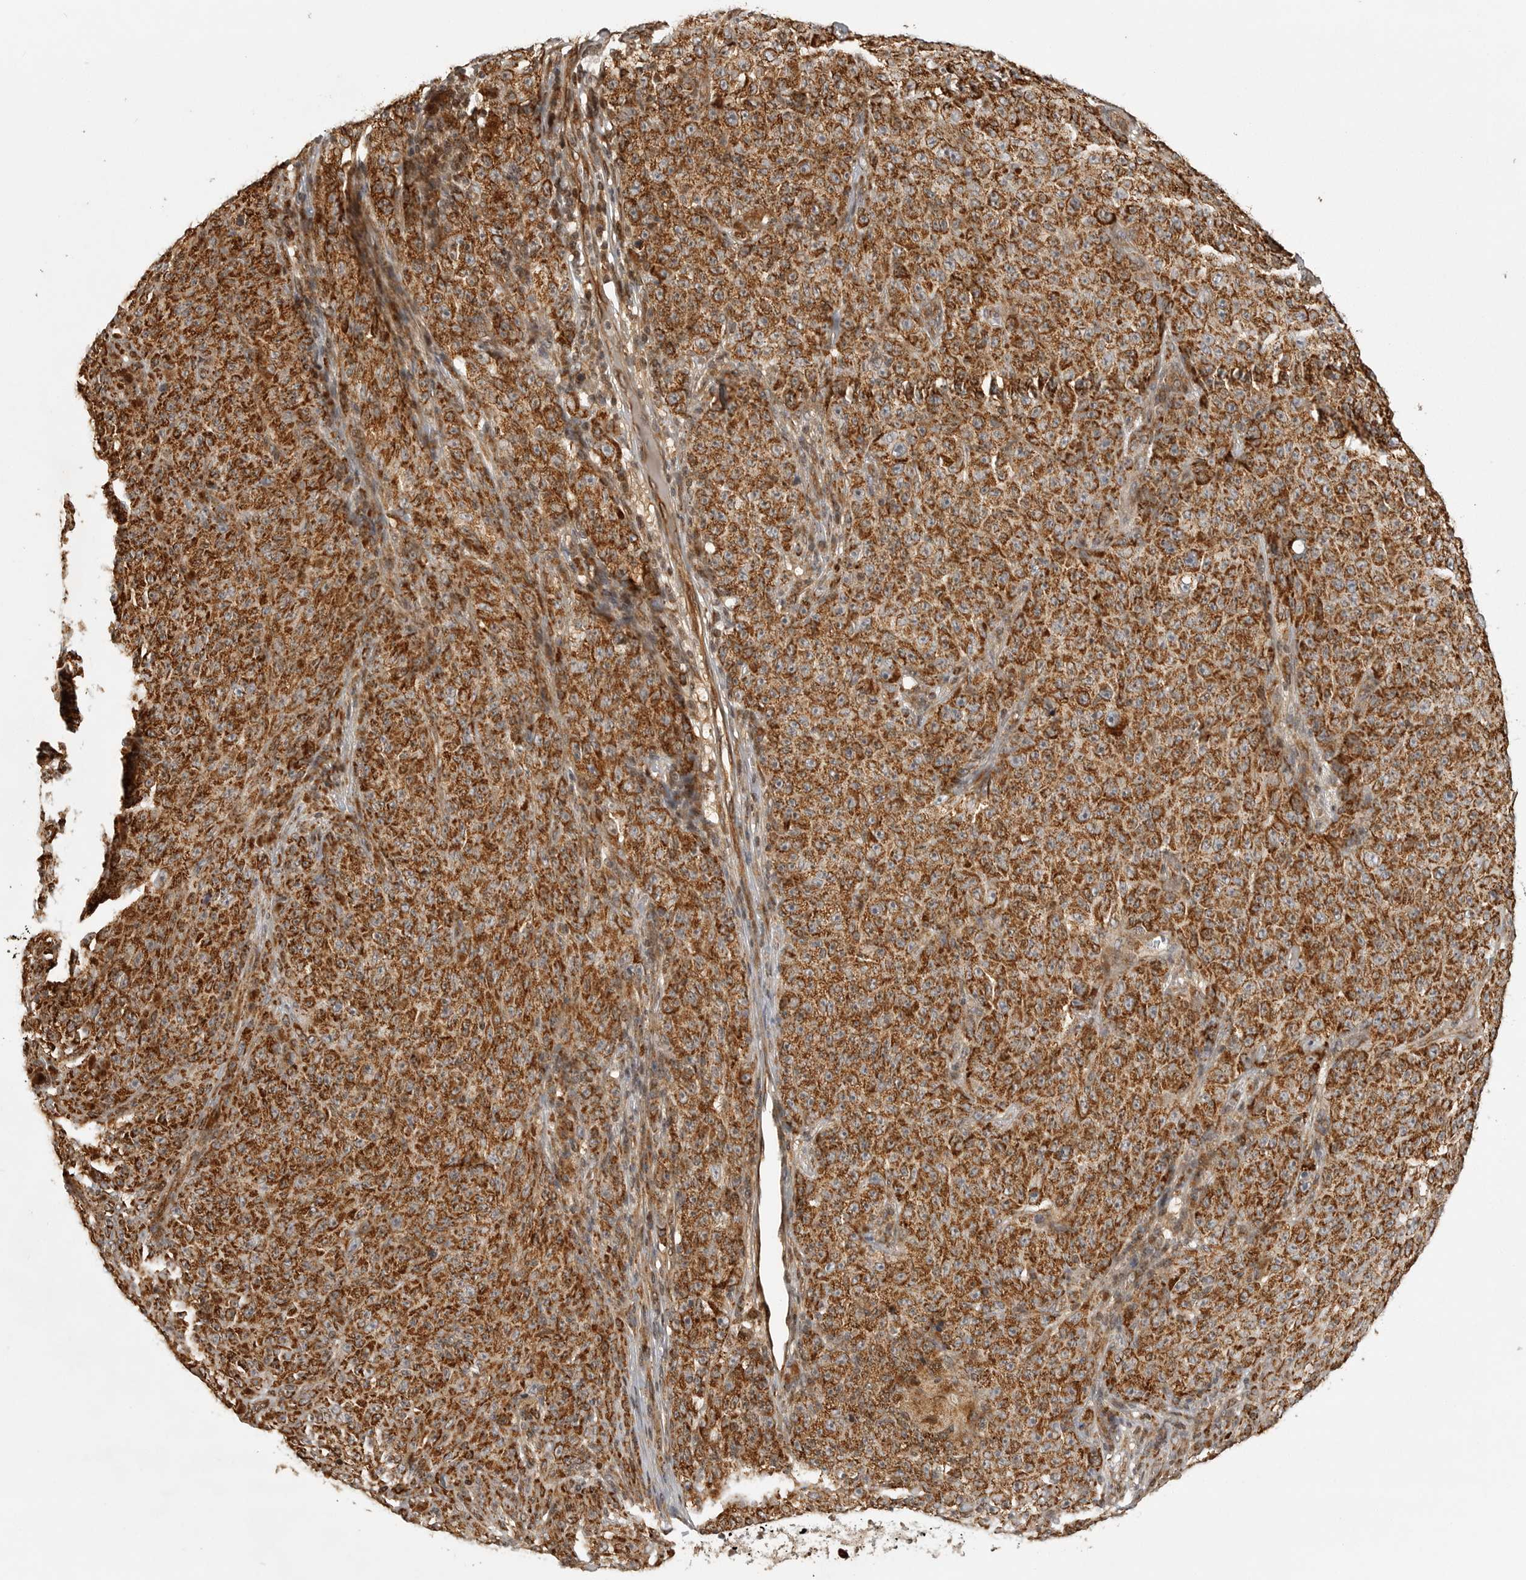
{"staining": {"intensity": "strong", "quantity": ">75%", "location": "cytoplasmic/membranous"}, "tissue": "melanoma", "cell_type": "Tumor cells", "image_type": "cancer", "snomed": [{"axis": "morphology", "description": "Malignant melanoma, NOS"}, {"axis": "topography", "description": "Skin"}], "caption": "Melanoma stained with a protein marker demonstrates strong staining in tumor cells.", "gene": "NARS2", "patient": {"sex": "female", "age": 82}}